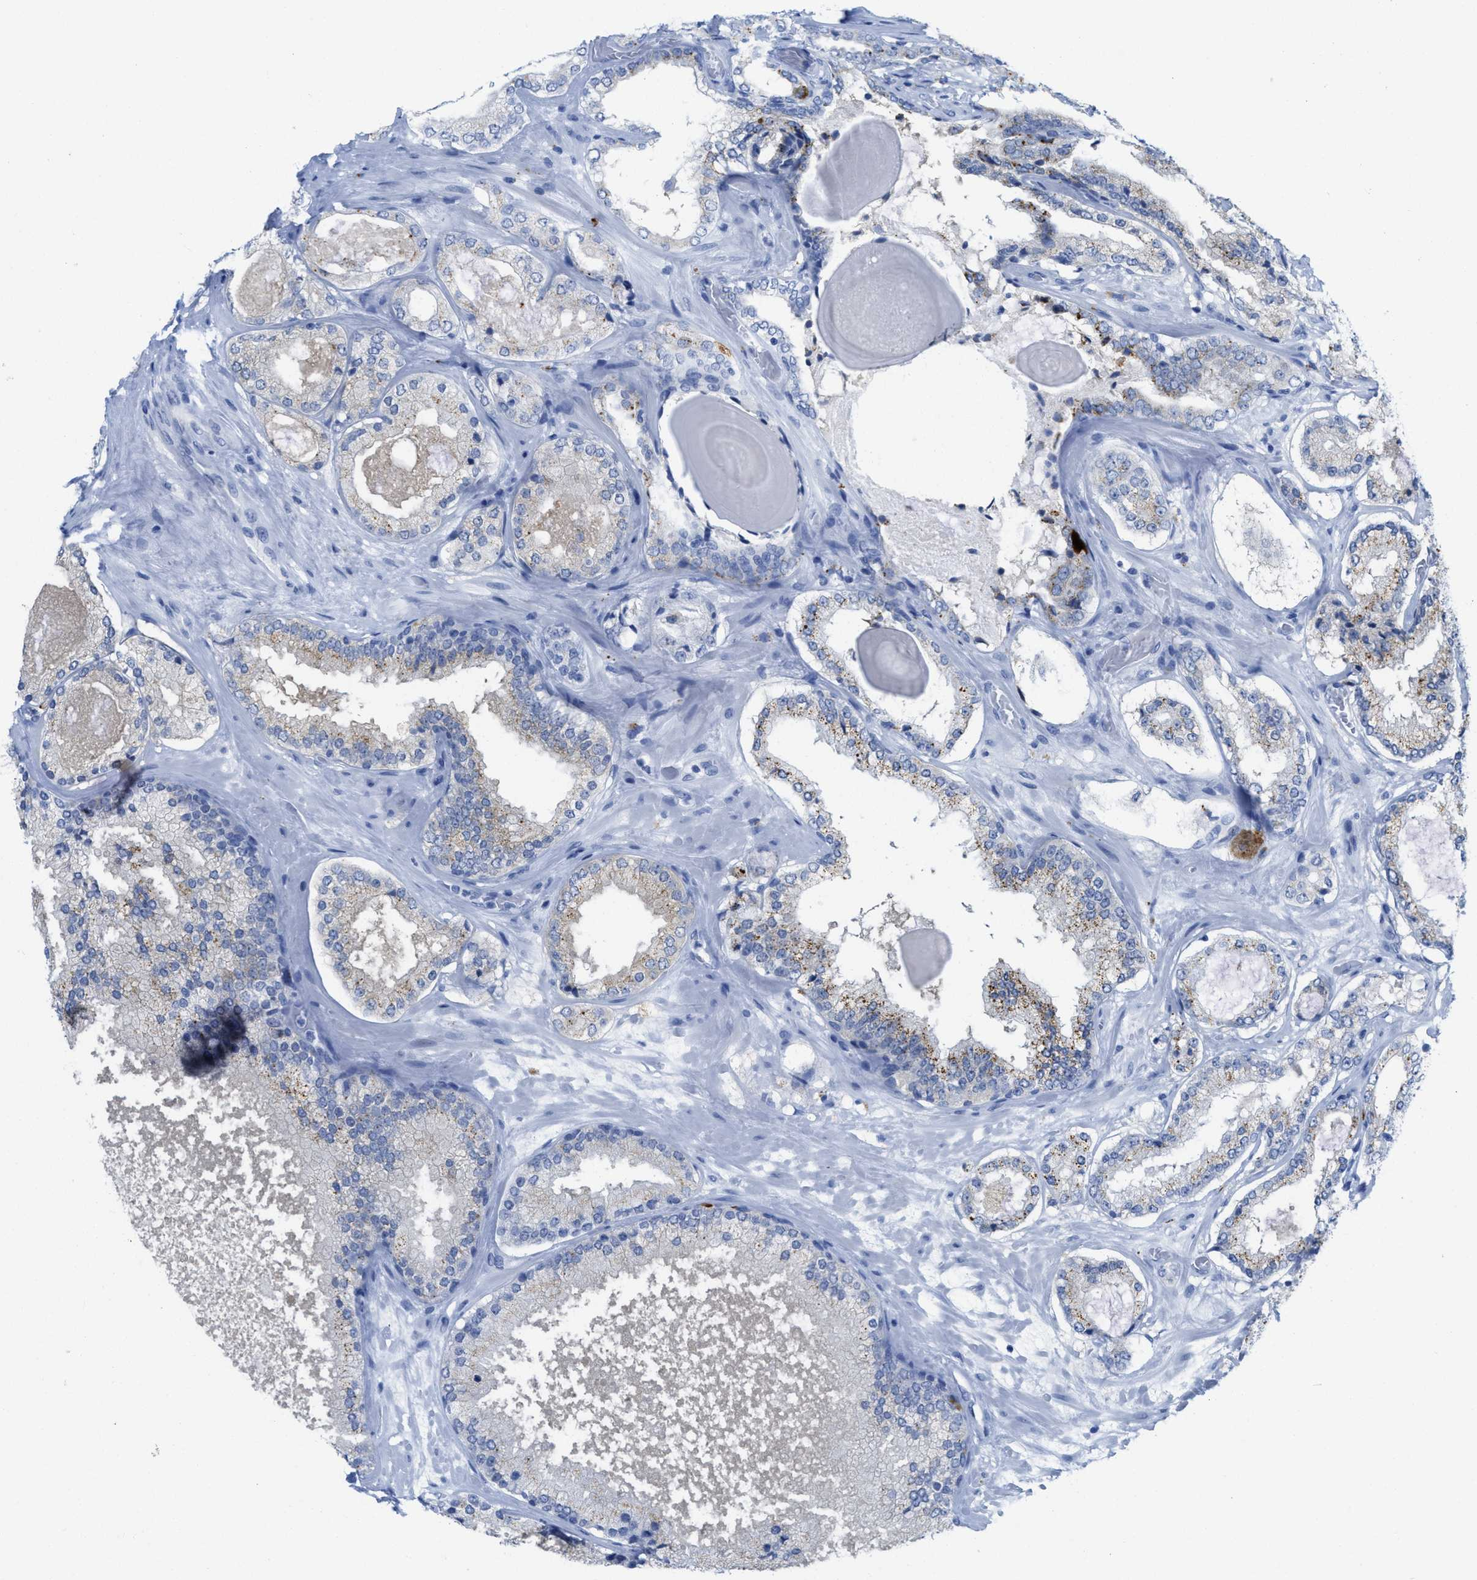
{"staining": {"intensity": "moderate", "quantity": "<25%", "location": "cytoplasmic/membranous"}, "tissue": "prostate cancer", "cell_type": "Tumor cells", "image_type": "cancer", "snomed": [{"axis": "morphology", "description": "Adenocarcinoma, High grade"}, {"axis": "topography", "description": "Prostate"}], "caption": "A brown stain shows moderate cytoplasmic/membranous positivity of a protein in prostate adenocarcinoma (high-grade) tumor cells.", "gene": "WDR4", "patient": {"sex": "male", "age": 65}}